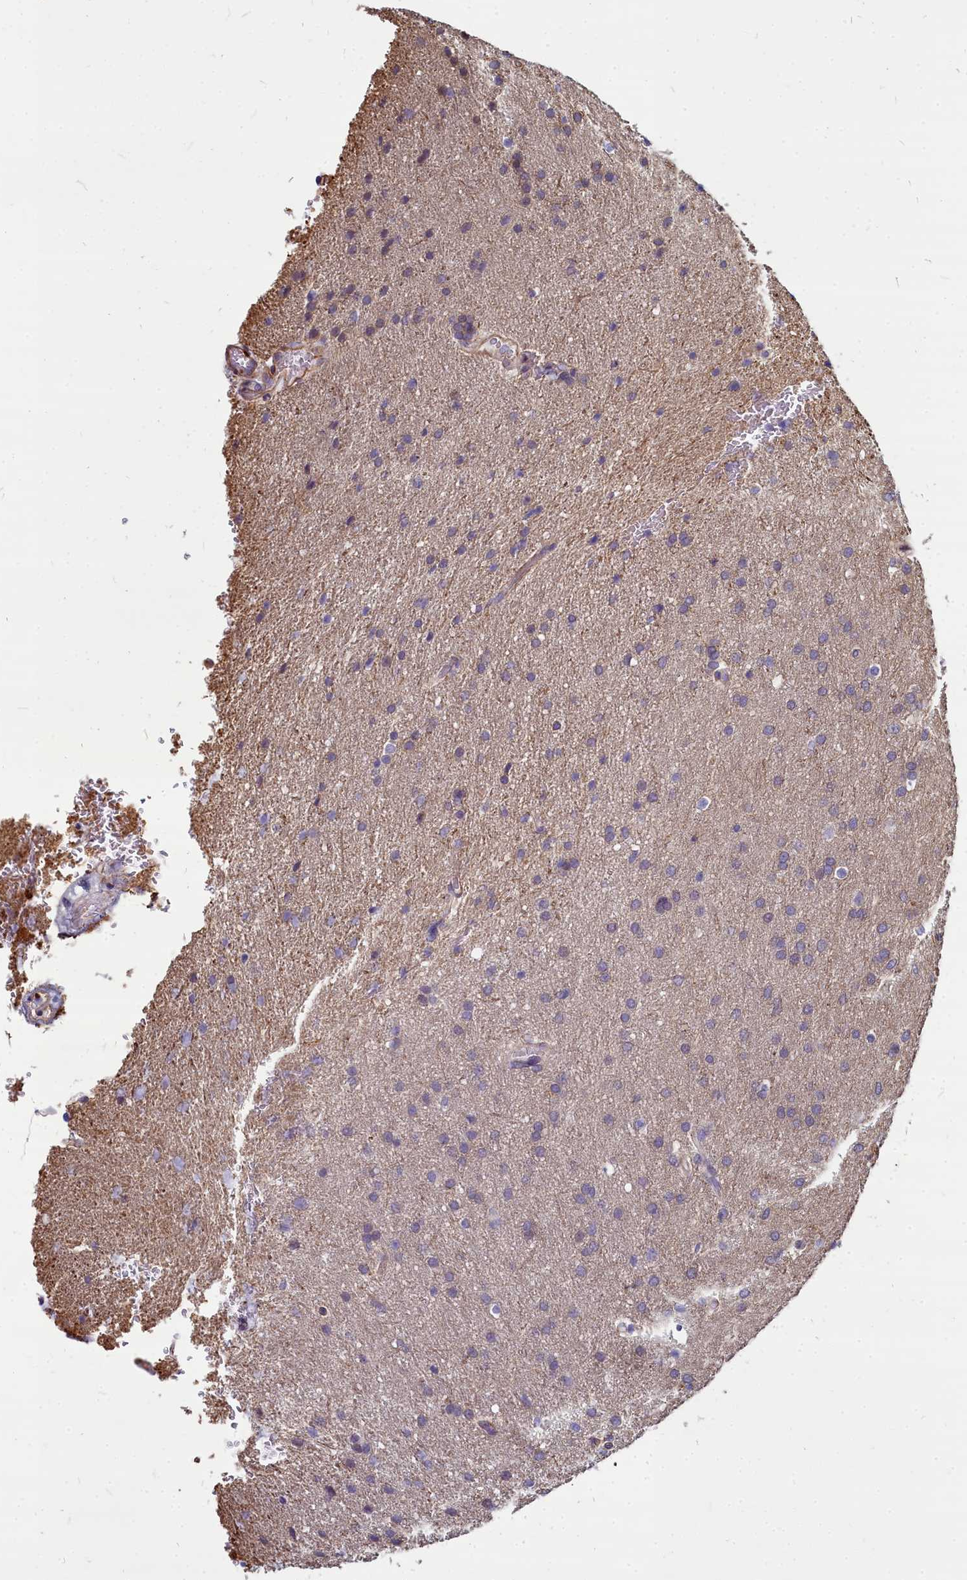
{"staining": {"intensity": "negative", "quantity": "none", "location": "none"}, "tissue": "glioma", "cell_type": "Tumor cells", "image_type": "cancer", "snomed": [{"axis": "morphology", "description": "Glioma, malignant, Low grade"}, {"axis": "topography", "description": "Brain"}], "caption": "Tumor cells show no significant protein positivity in glioma.", "gene": "TTC5", "patient": {"sex": "female", "age": 32}}